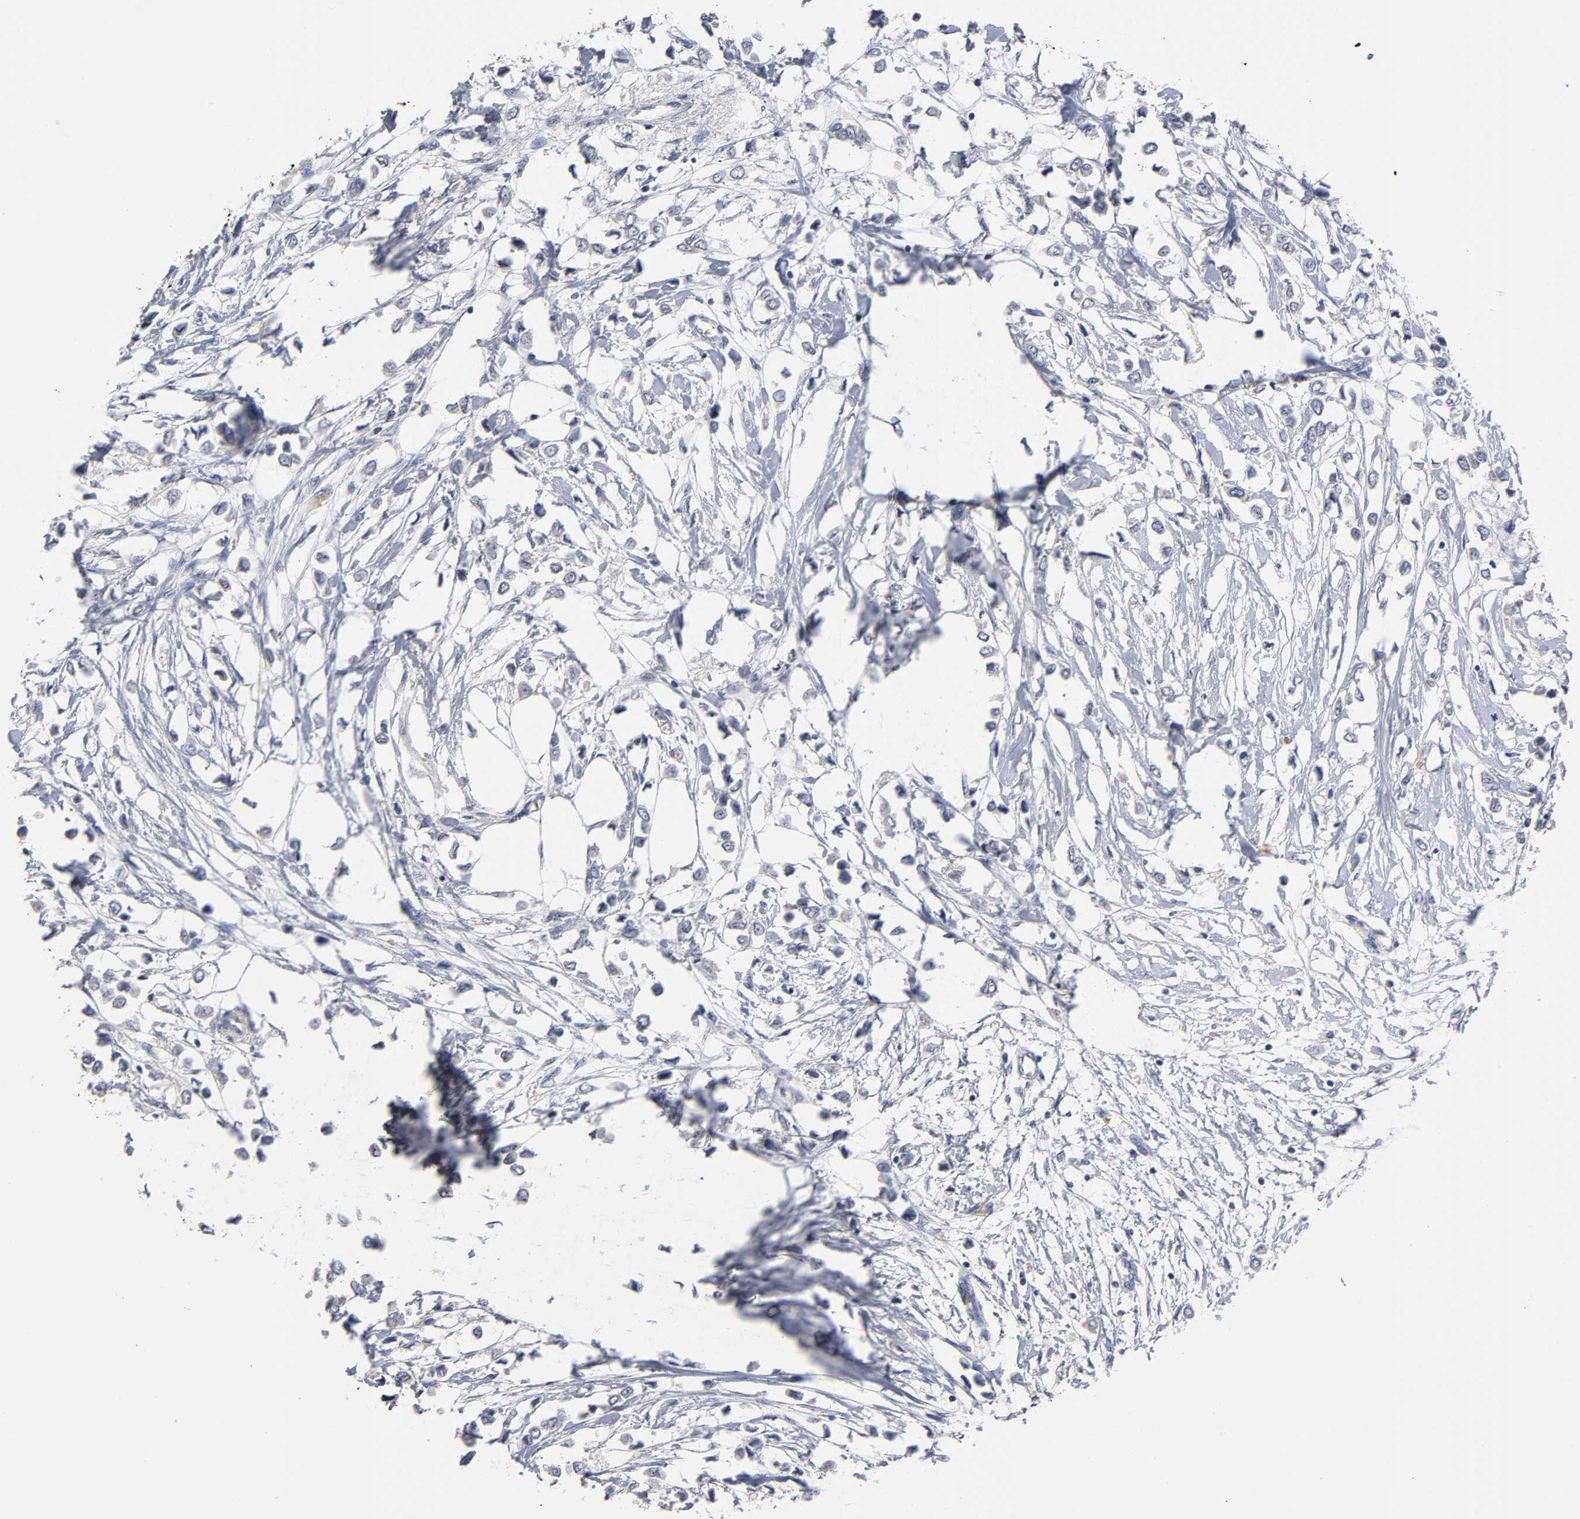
{"staining": {"intensity": "negative", "quantity": "none", "location": "none"}, "tissue": "breast cancer", "cell_type": "Tumor cells", "image_type": "cancer", "snomed": [{"axis": "morphology", "description": "Lobular carcinoma"}, {"axis": "topography", "description": "Breast"}], "caption": "A high-resolution image shows IHC staining of breast cancer (lobular carcinoma), which shows no significant positivity in tumor cells.", "gene": "OVOL1", "patient": {"sex": "female", "age": 51}}